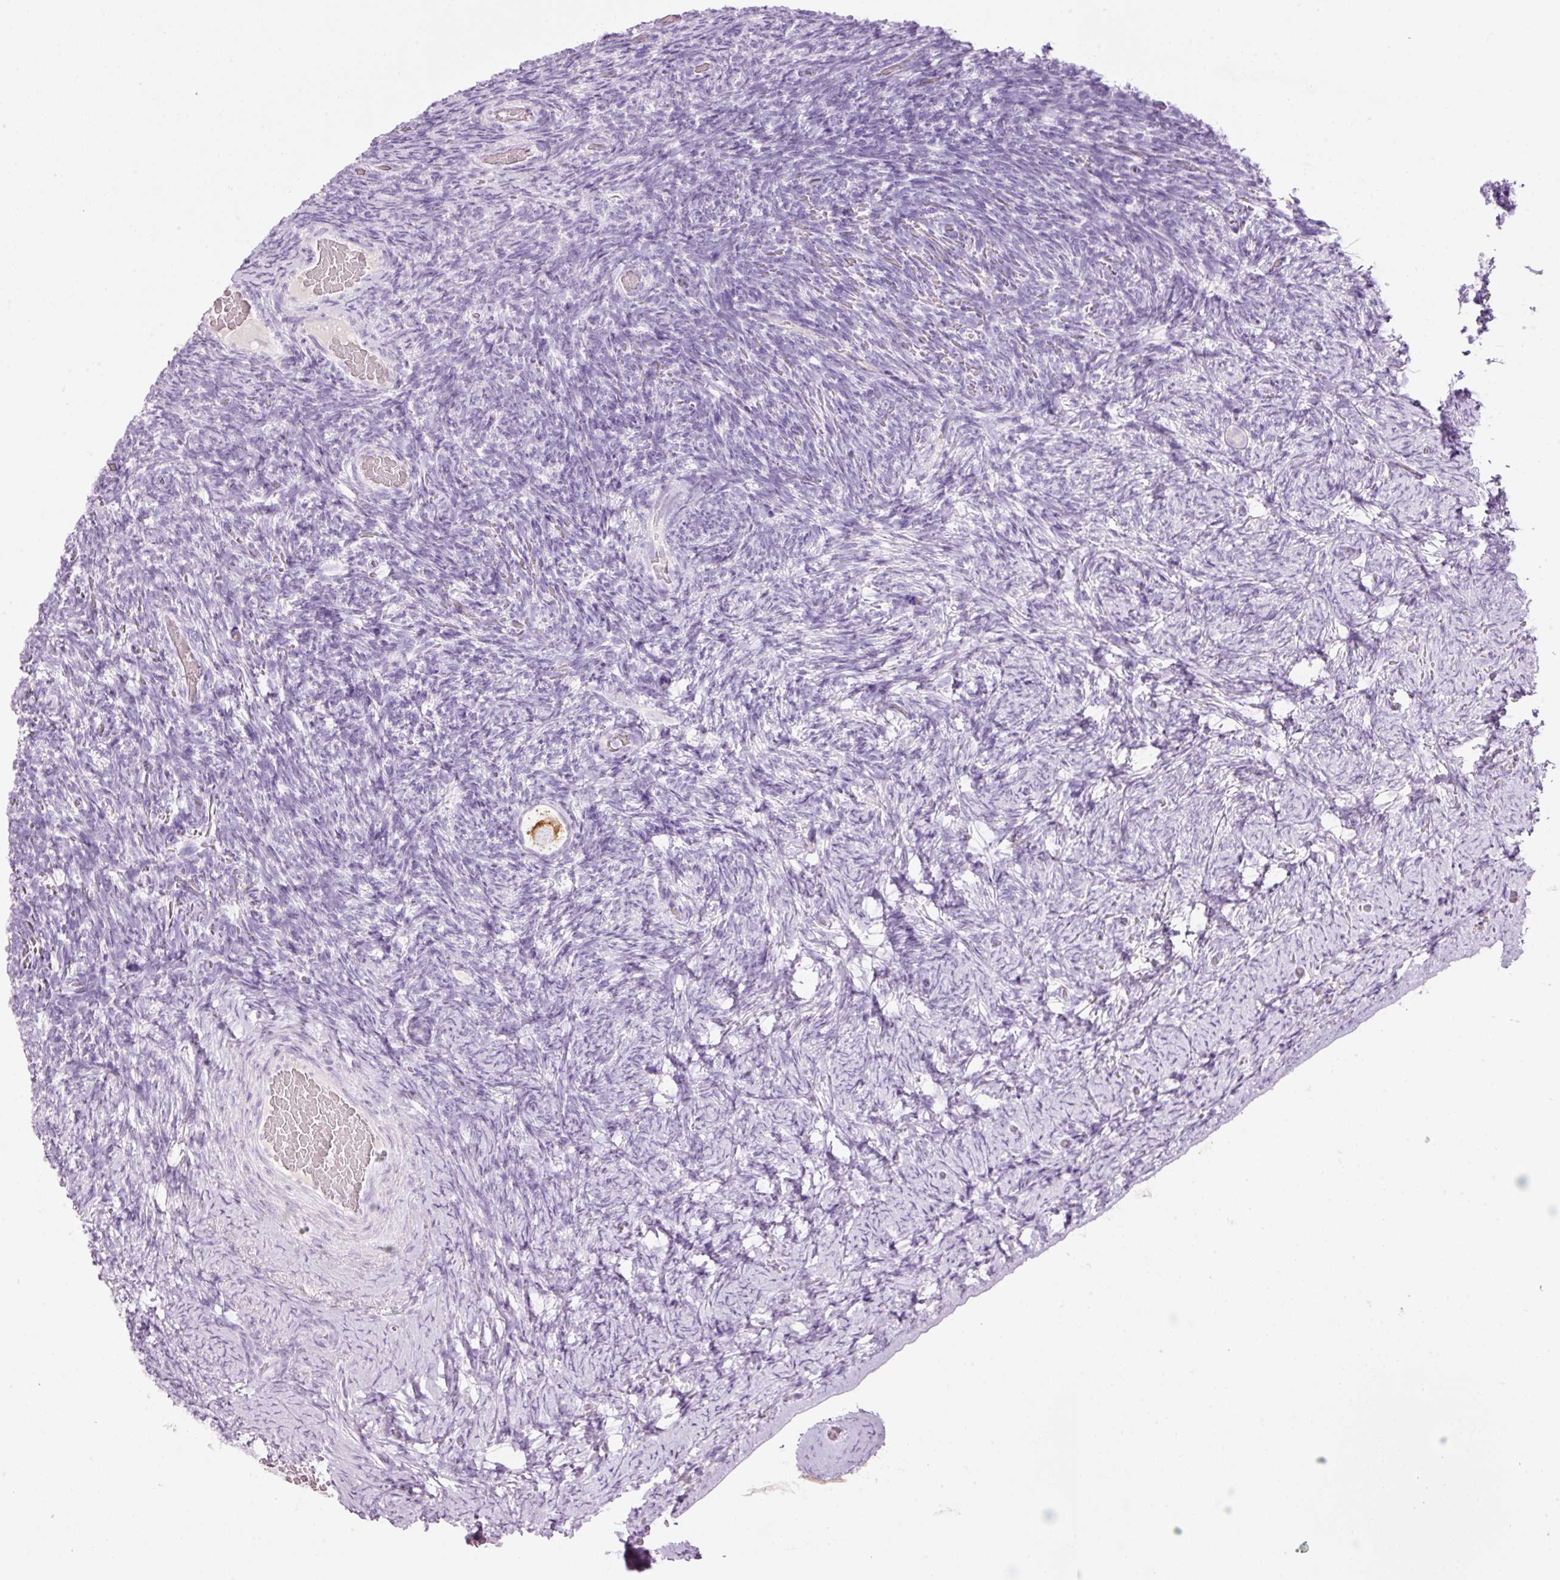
{"staining": {"intensity": "moderate", "quantity": "25%-75%", "location": "cytoplasmic/membranous"}, "tissue": "ovary", "cell_type": "Follicle cells", "image_type": "normal", "snomed": [{"axis": "morphology", "description": "Normal tissue, NOS"}, {"axis": "topography", "description": "Ovary"}], "caption": "IHC micrograph of unremarkable ovary: human ovary stained using immunohistochemistry (IHC) exhibits medium levels of moderate protein expression localized specifically in the cytoplasmic/membranous of follicle cells, appearing as a cytoplasmic/membranous brown color.", "gene": "CARD16", "patient": {"sex": "female", "age": 34}}